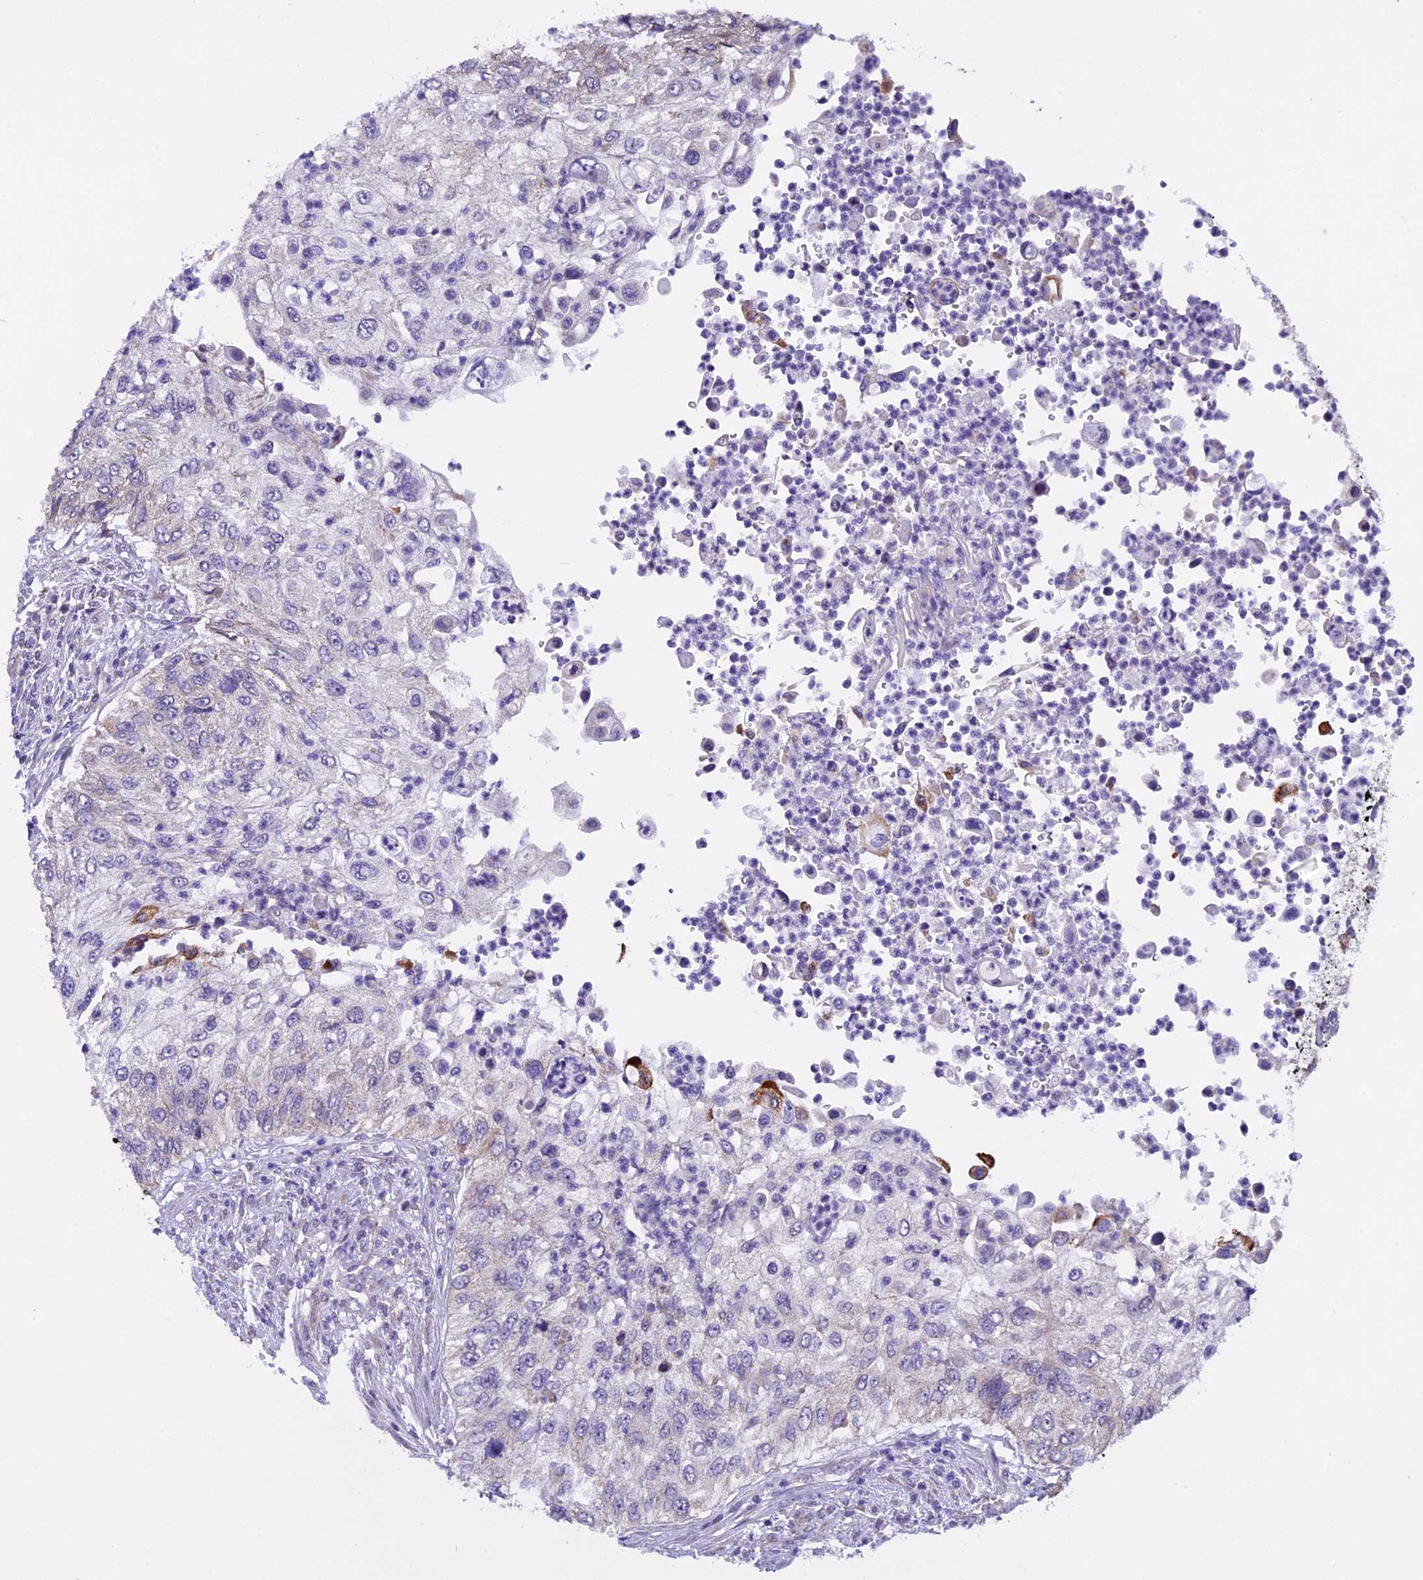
{"staining": {"intensity": "weak", "quantity": "<25%", "location": "cytoplasmic/membranous"}, "tissue": "urothelial cancer", "cell_type": "Tumor cells", "image_type": "cancer", "snomed": [{"axis": "morphology", "description": "Urothelial carcinoma, High grade"}, {"axis": "topography", "description": "Urinary bladder"}], "caption": "There is no significant staining in tumor cells of high-grade urothelial carcinoma. Brightfield microscopy of IHC stained with DAB (brown) and hematoxylin (blue), captured at high magnification.", "gene": "ZNF317", "patient": {"sex": "female", "age": 60}}